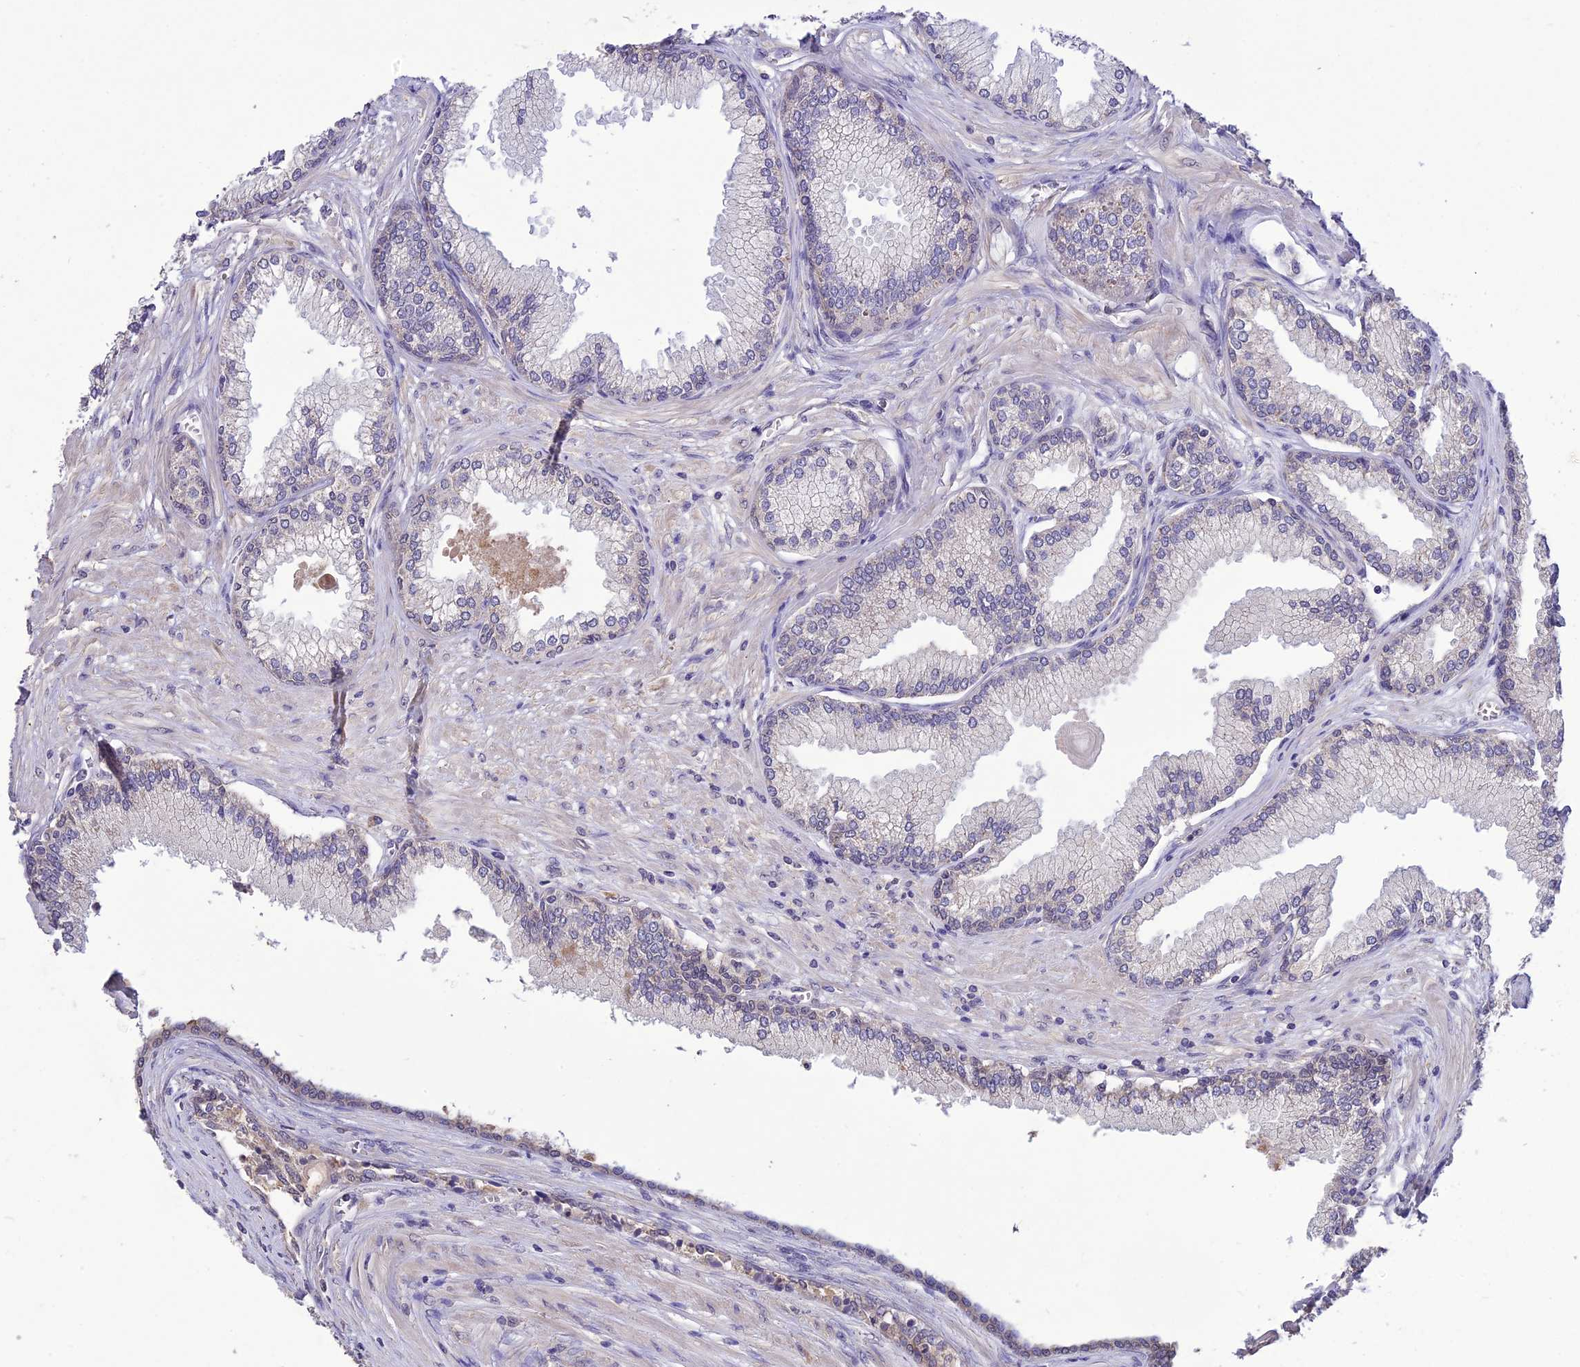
{"staining": {"intensity": "weak", "quantity": "<25%", "location": "cytoplasmic/membranous"}, "tissue": "prostate cancer", "cell_type": "Tumor cells", "image_type": "cancer", "snomed": [{"axis": "morphology", "description": "Adenocarcinoma, High grade"}, {"axis": "topography", "description": "Prostate"}], "caption": "Immunohistochemical staining of adenocarcinoma (high-grade) (prostate) demonstrates no significant expression in tumor cells. (DAB immunohistochemistry (IHC) with hematoxylin counter stain).", "gene": "PGK1", "patient": {"sex": "male", "age": 74}}